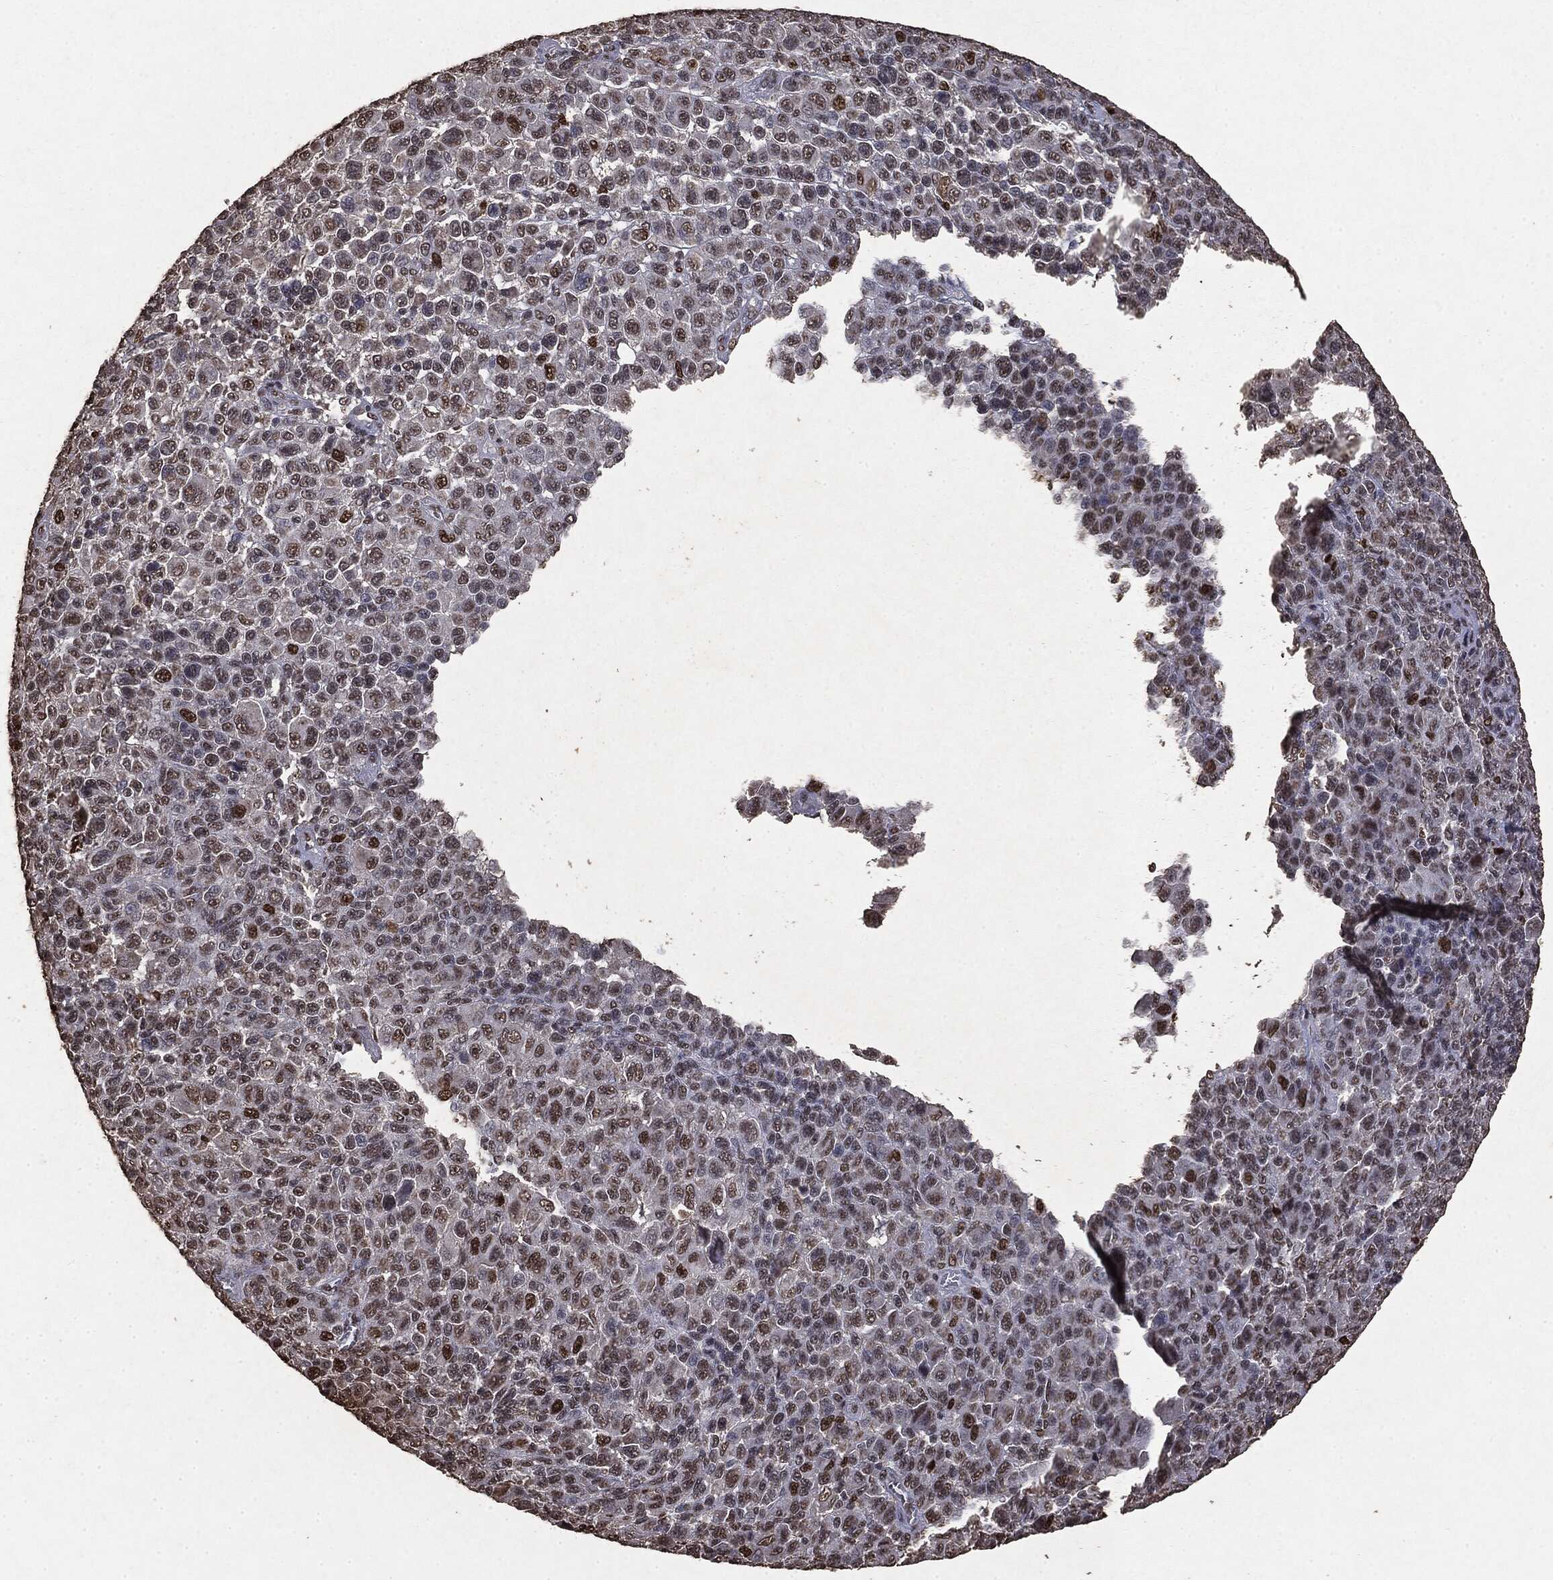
{"staining": {"intensity": "moderate", "quantity": "<25%", "location": "nuclear"}, "tissue": "melanoma", "cell_type": "Tumor cells", "image_type": "cancer", "snomed": [{"axis": "morphology", "description": "Malignant melanoma, NOS"}, {"axis": "topography", "description": "Skin"}], "caption": "Immunohistochemical staining of melanoma displays low levels of moderate nuclear protein staining in approximately <25% of tumor cells. (Brightfield microscopy of DAB IHC at high magnification).", "gene": "RAD18", "patient": {"sex": "female", "age": 57}}